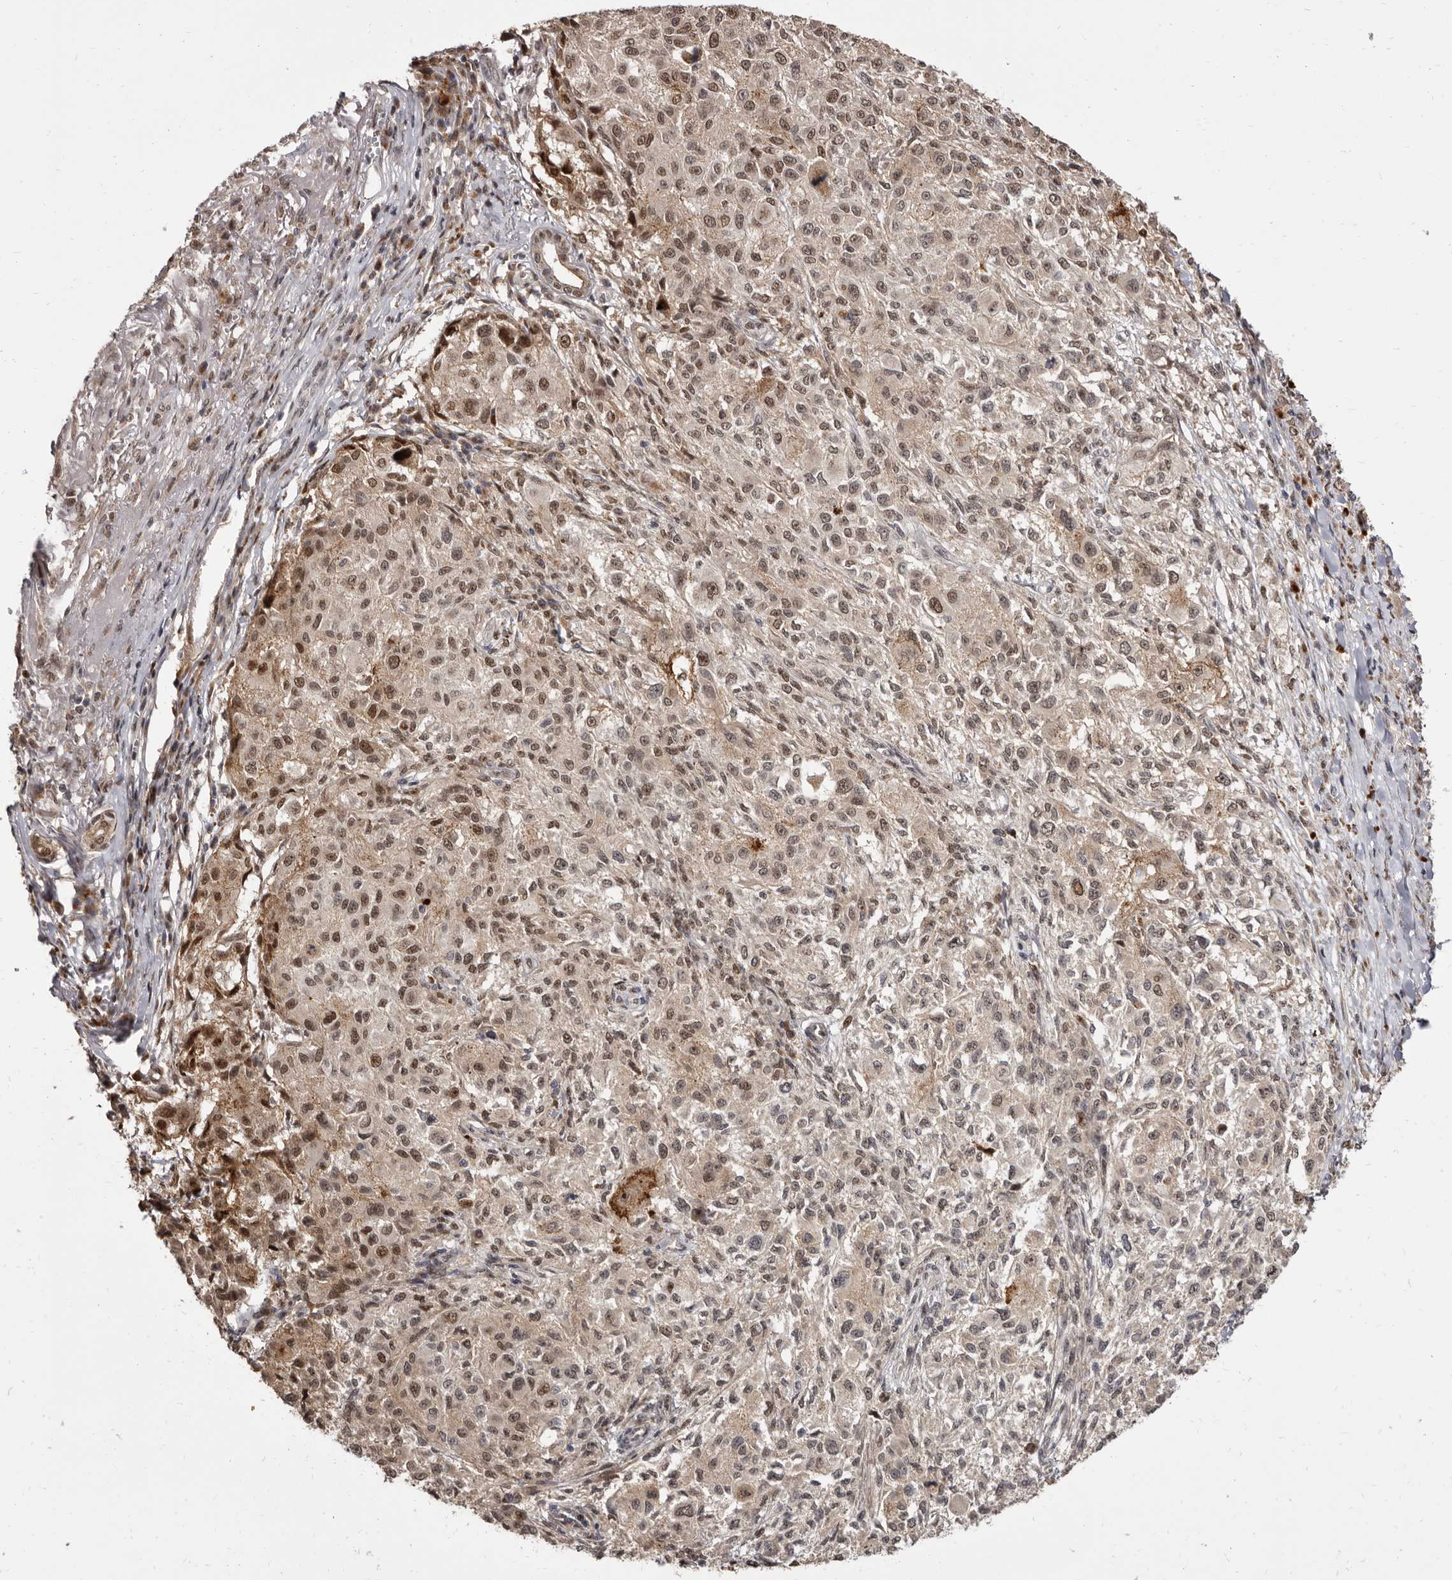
{"staining": {"intensity": "moderate", "quantity": "25%-75%", "location": "cytoplasmic/membranous,nuclear"}, "tissue": "melanoma", "cell_type": "Tumor cells", "image_type": "cancer", "snomed": [{"axis": "morphology", "description": "Necrosis, NOS"}, {"axis": "morphology", "description": "Malignant melanoma, NOS"}, {"axis": "topography", "description": "Skin"}], "caption": "Immunohistochemistry image of human malignant melanoma stained for a protein (brown), which displays medium levels of moderate cytoplasmic/membranous and nuclear expression in about 25%-75% of tumor cells.", "gene": "ZNF326", "patient": {"sex": "female", "age": 87}}